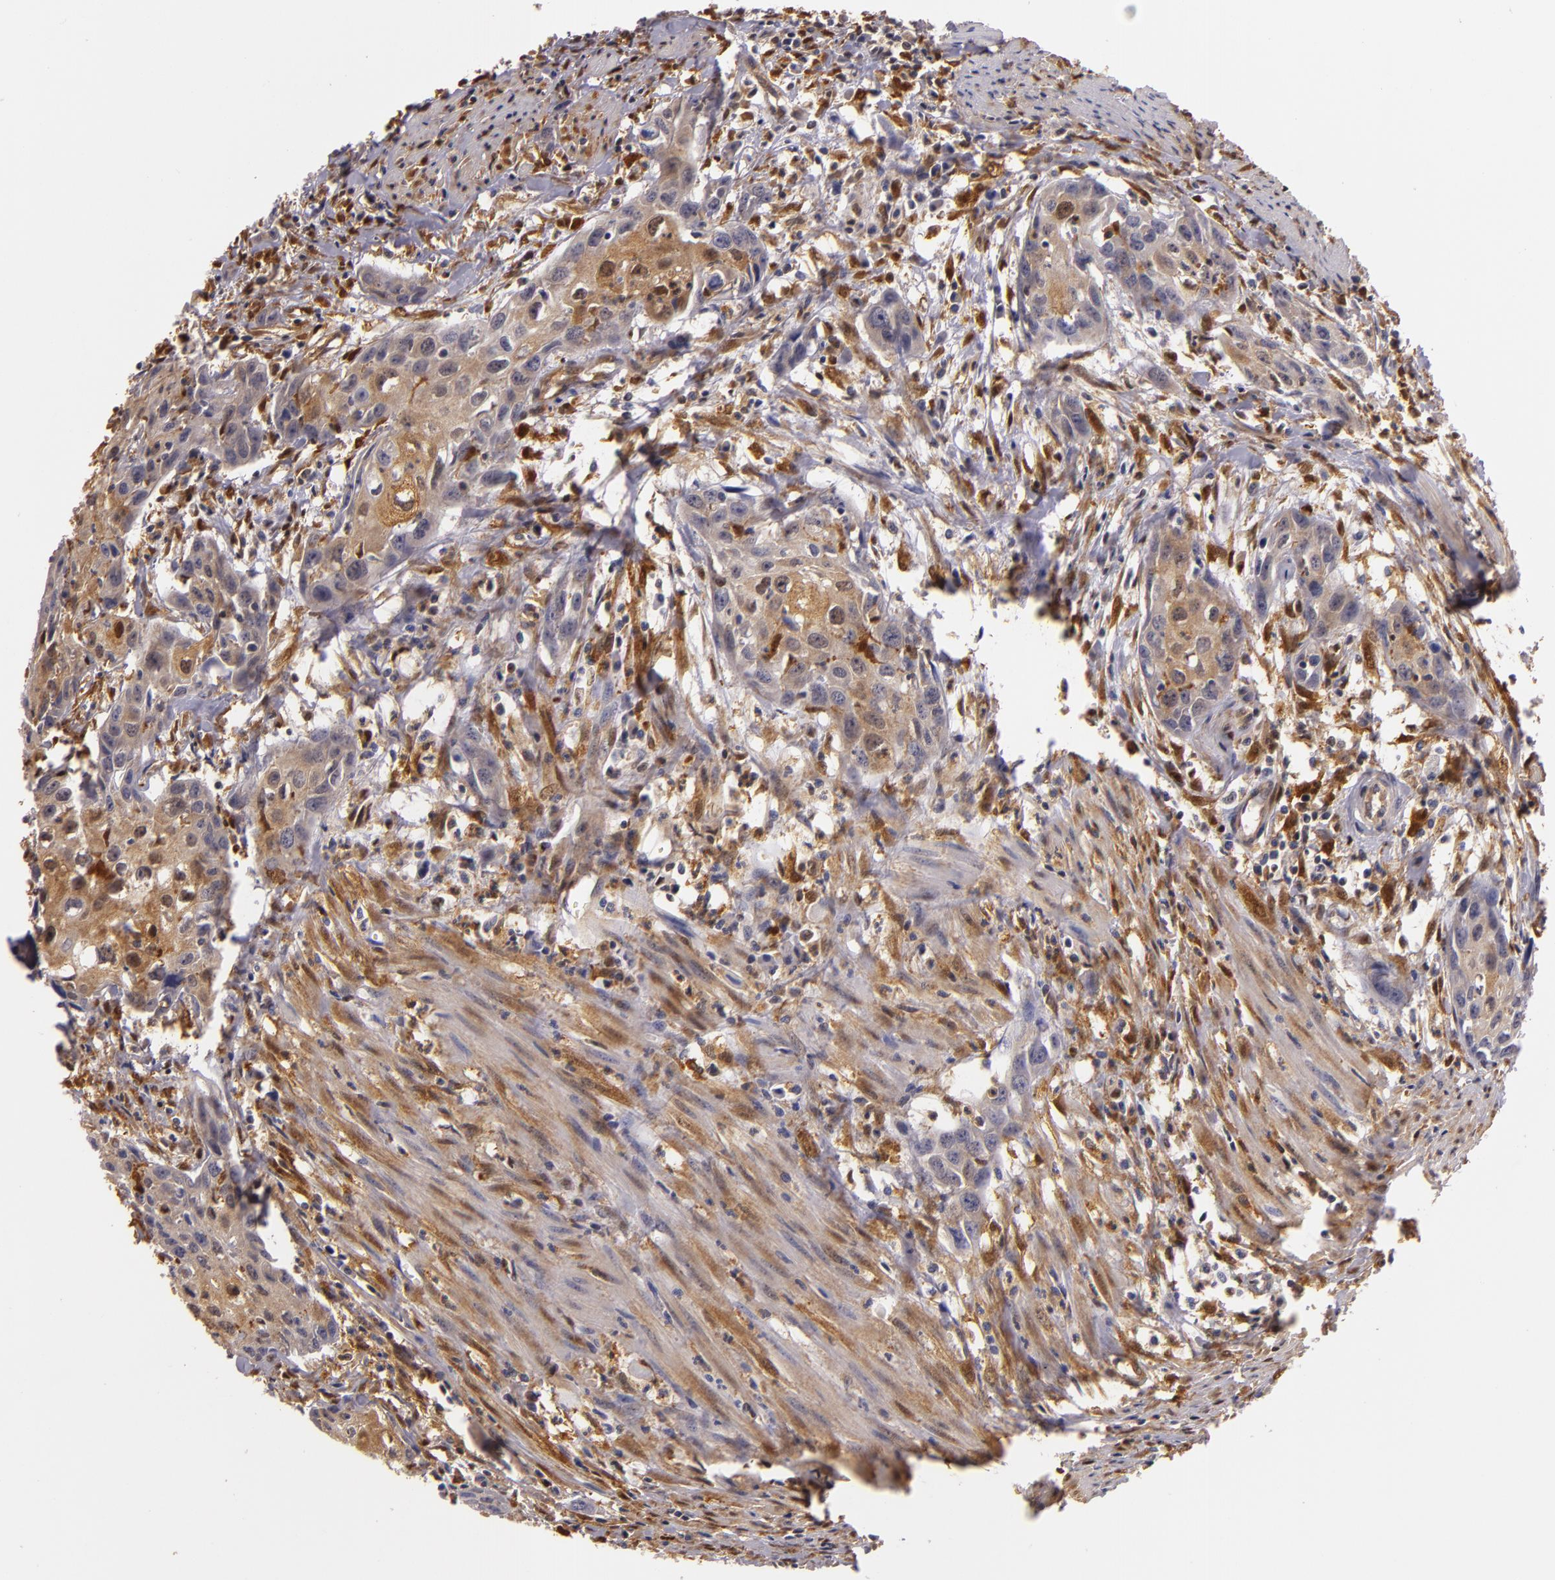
{"staining": {"intensity": "moderate", "quantity": ">75%", "location": "cytoplasmic/membranous"}, "tissue": "urothelial cancer", "cell_type": "Tumor cells", "image_type": "cancer", "snomed": [{"axis": "morphology", "description": "Urothelial carcinoma, High grade"}, {"axis": "topography", "description": "Urinary bladder"}], "caption": "There is medium levels of moderate cytoplasmic/membranous expression in tumor cells of urothelial carcinoma (high-grade), as demonstrated by immunohistochemical staining (brown color).", "gene": "TOM1", "patient": {"sex": "male", "age": 54}}